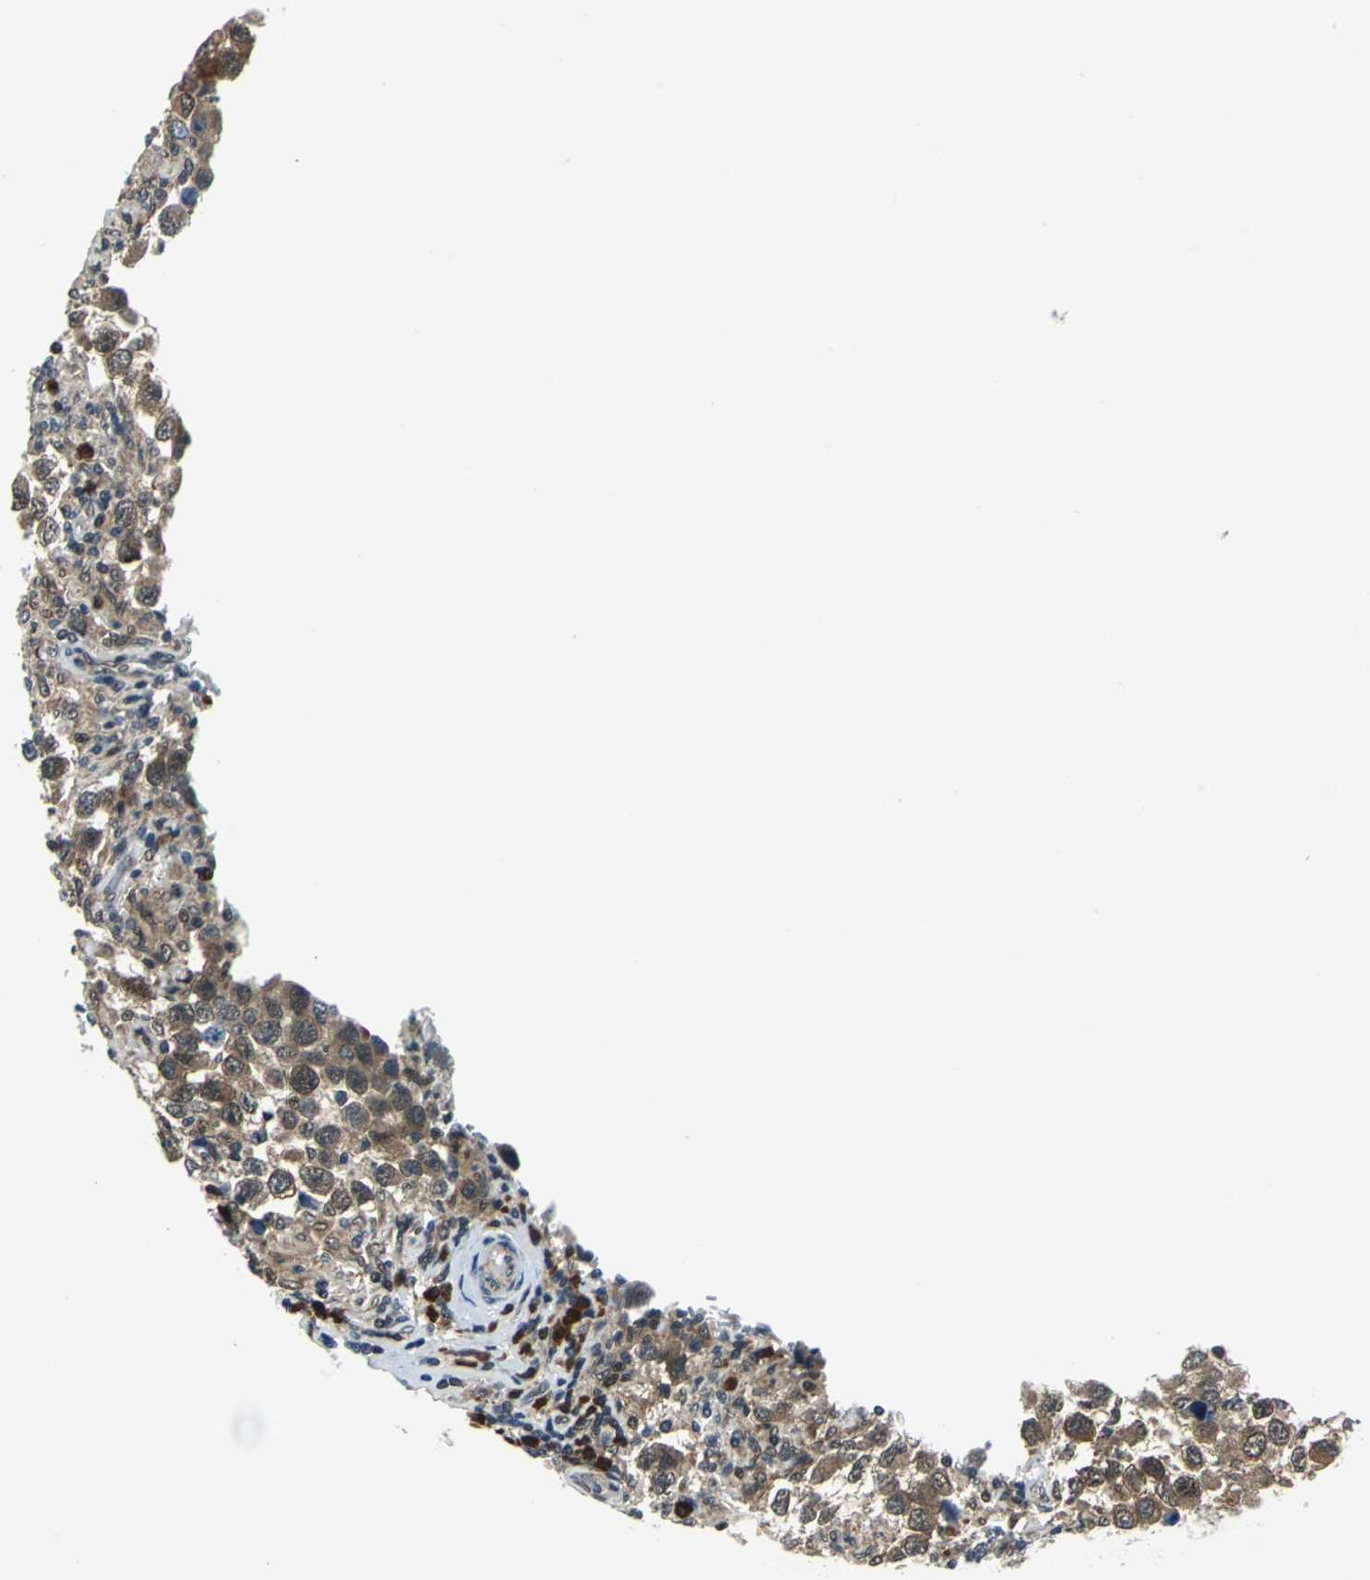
{"staining": {"intensity": "moderate", "quantity": ">75%", "location": "cytoplasmic/membranous"}, "tissue": "testis cancer", "cell_type": "Tumor cells", "image_type": "cancer", "snomed": [{"axis": "morphology", "description": "Carcinoma, Embryonal, NOS"}, {"axis": "topography", "description": "Testis"}], "caption": "Tumor cells reveal medium levels of moderate cytoplasmic/membranous positivity in approximately >75% of cells in embryonal carcinoma (testis).", "gene": "POLR3K", "patient": {"sex": "male", "age": 21}}